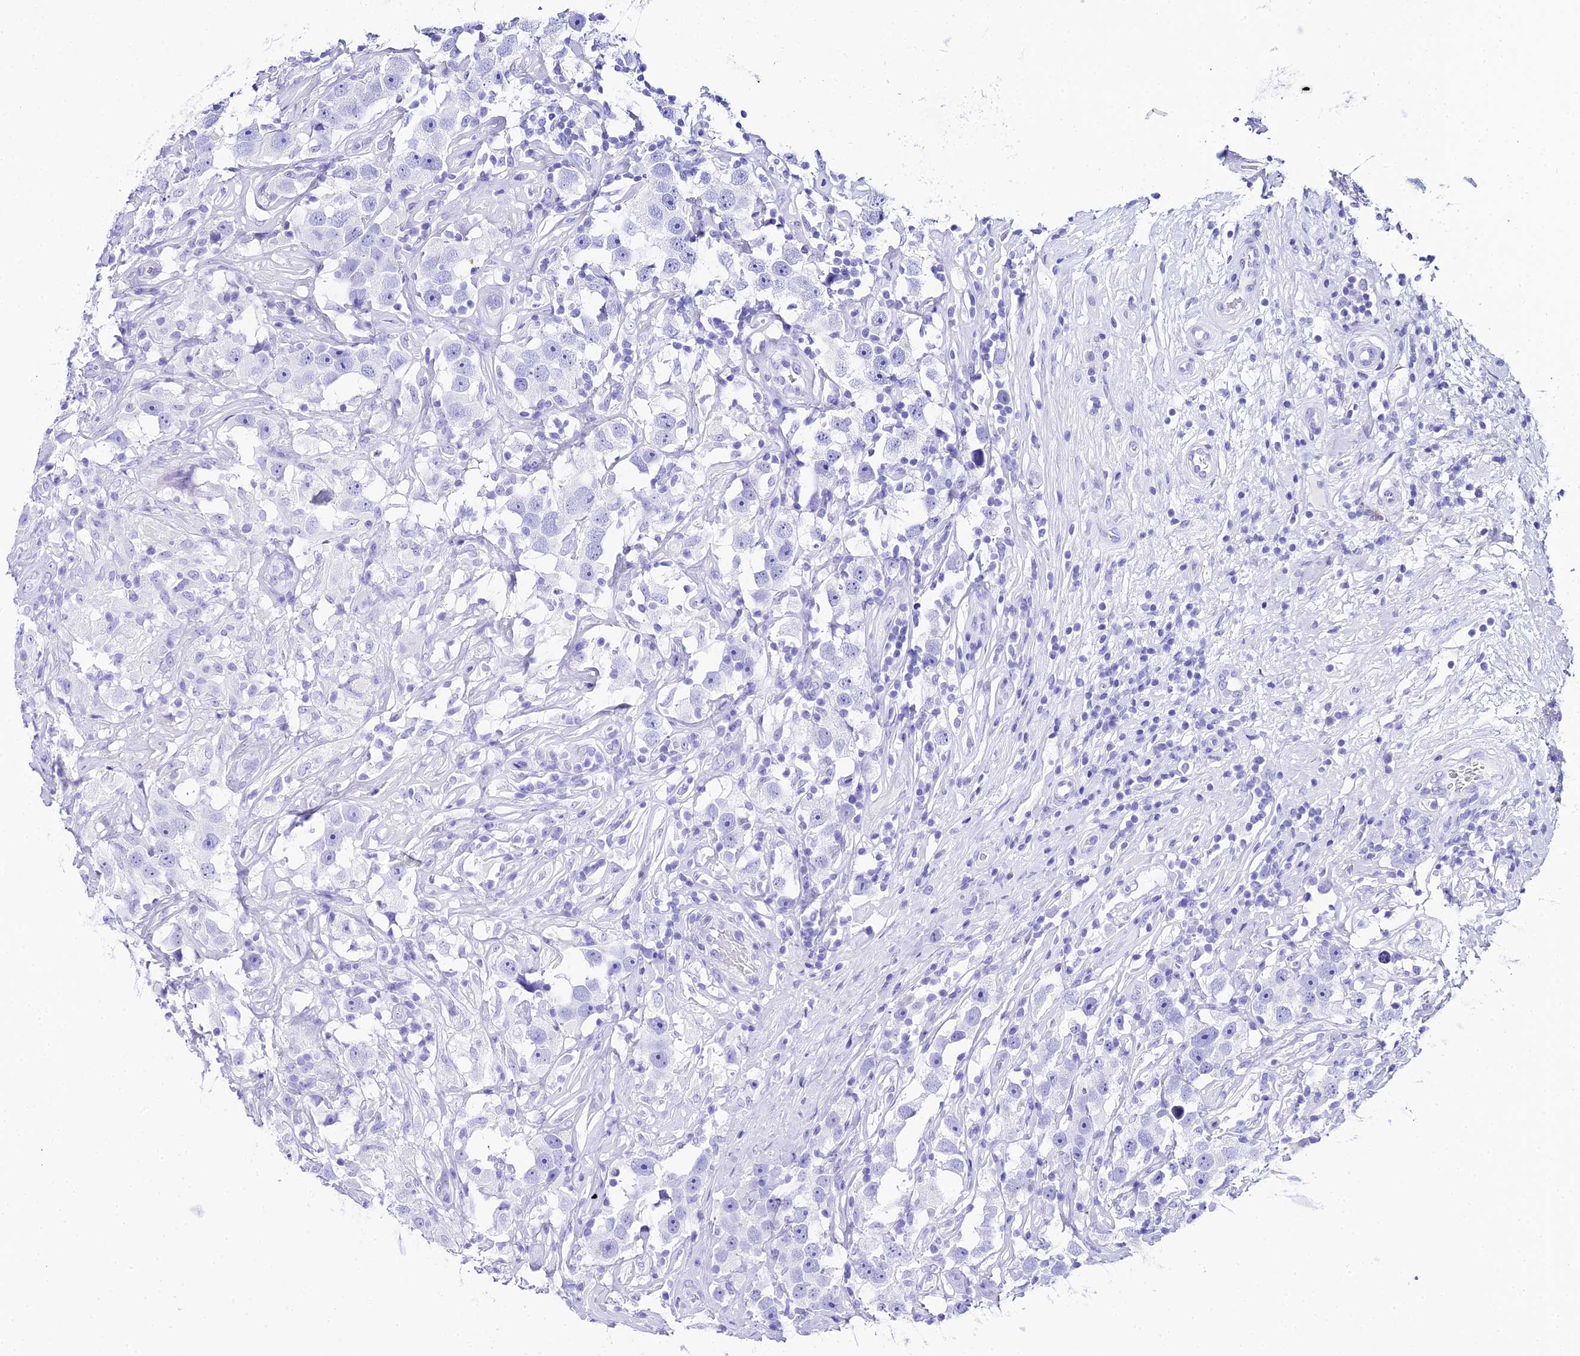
{"staining": {"intensity": "negative", "quantity": "none", "location": "none"}, "tissue": "testis cancer", "cell_type": "Tumor cells", "image_type": "cancer", "snomed": [{"axis": "morphology", "description": "Seminoma, NOS"}, {"axis": "topography", "description": "Testis"}], "caption": "This is an IHC histopathology image of testis cancer. There is no staining in tumor cells.", "gene": "TRMT44", "patient": {"sex": "male", "age": 49}}